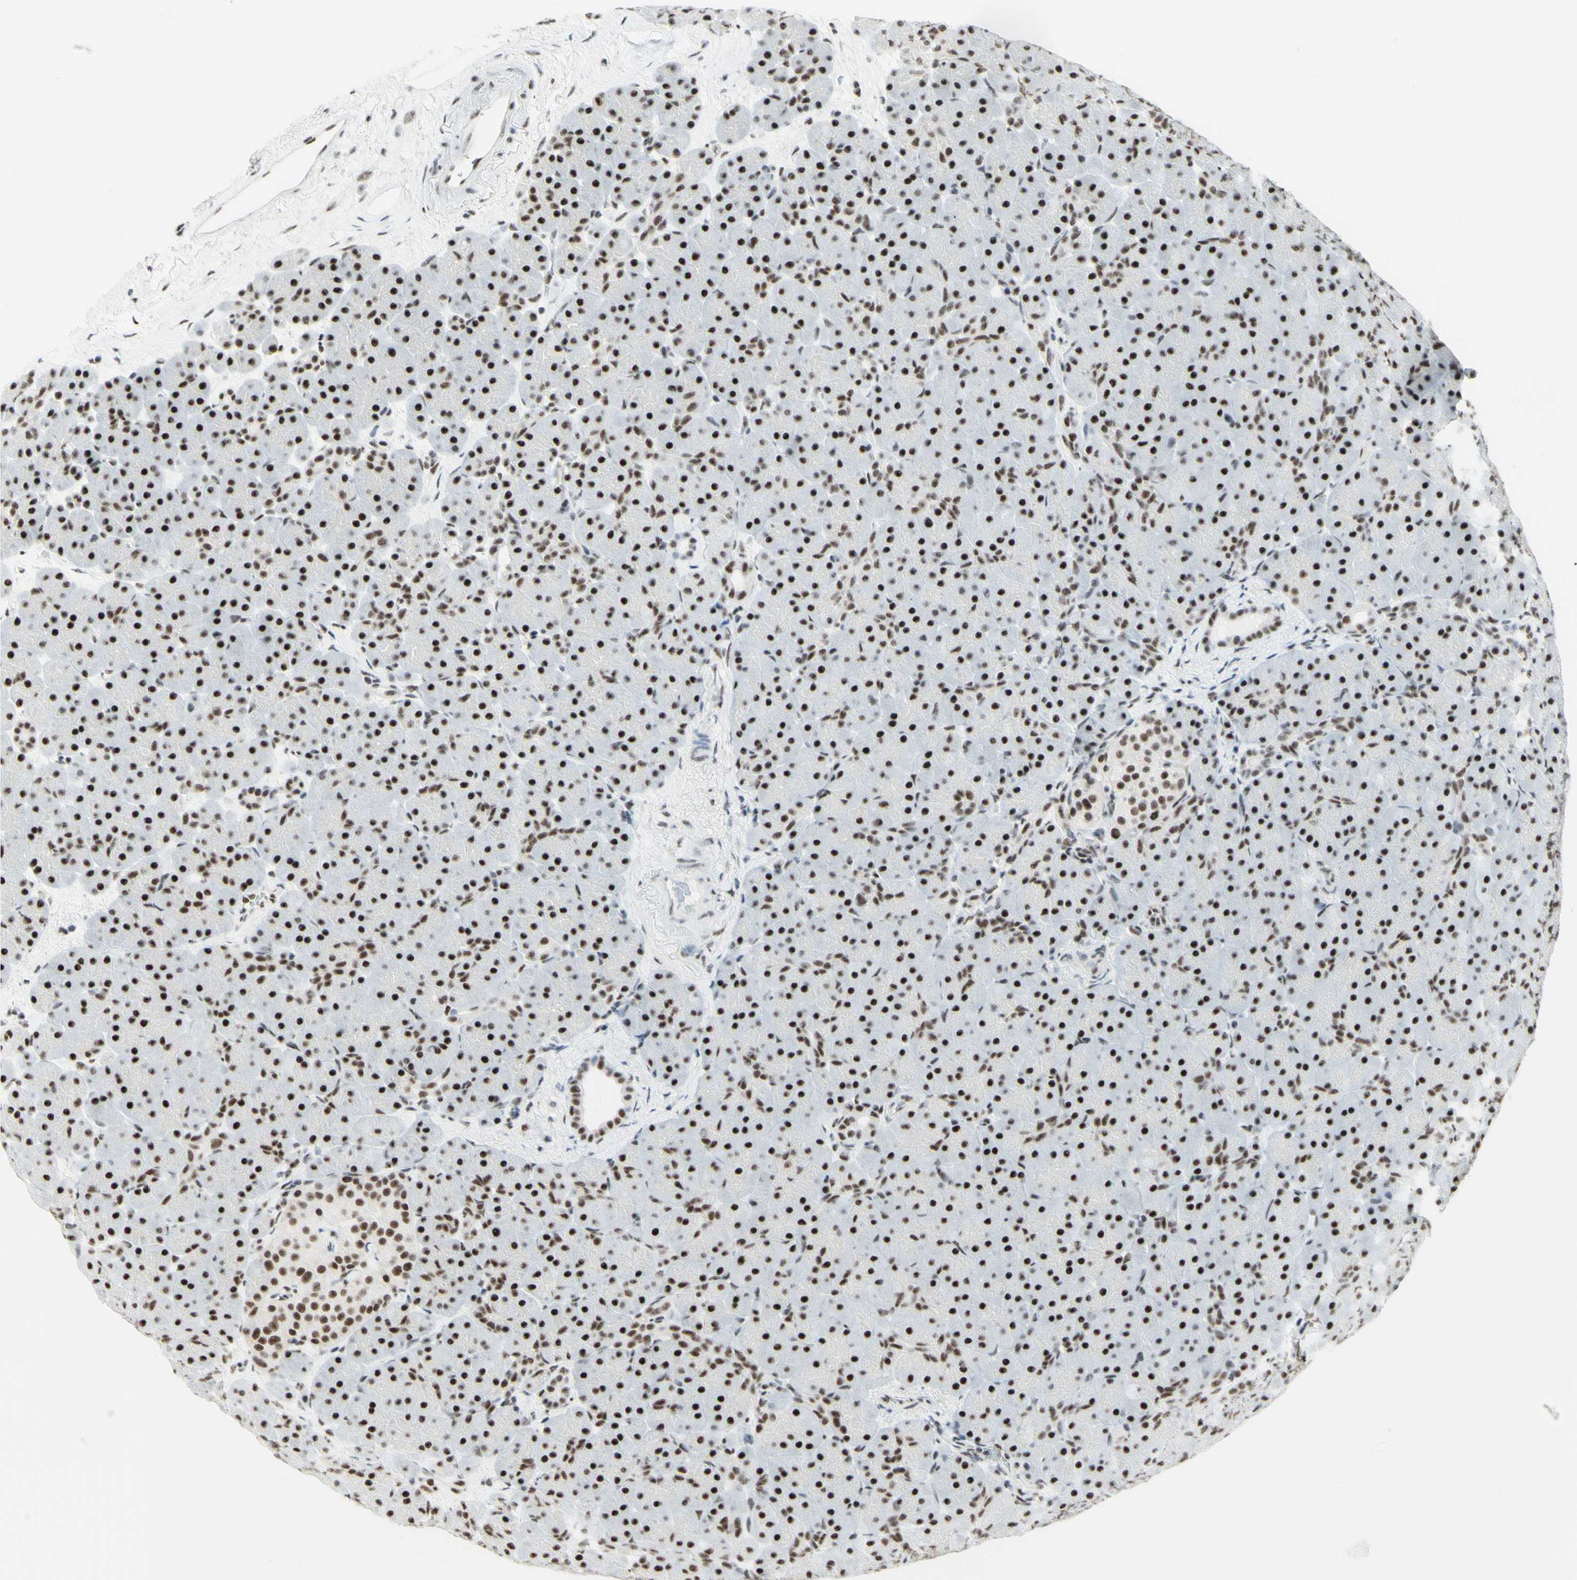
{"staining": {"intensity": "strong", "quantity": "25%-75%", "location": "nuclear"}, "tissue": "pancreas", "cell_type": "Exocrine glandular cells", "image_type": "normal", "snomed": [{"axis": "morphology", "description": "Normal tissue, NOS"}, {"axis": "topography", "description": "Pancreas"}], "caption": "Immunohistochemistry (IHC) photomicrograph of unremarkable pancreas stained for a protein (brown), which exhibits high levels of strong nuclear positivity in approximately 25%-75% of exocrine glandular cells.", "gene": "WTAP", "patient": {"sex": "male", "age": 66}}